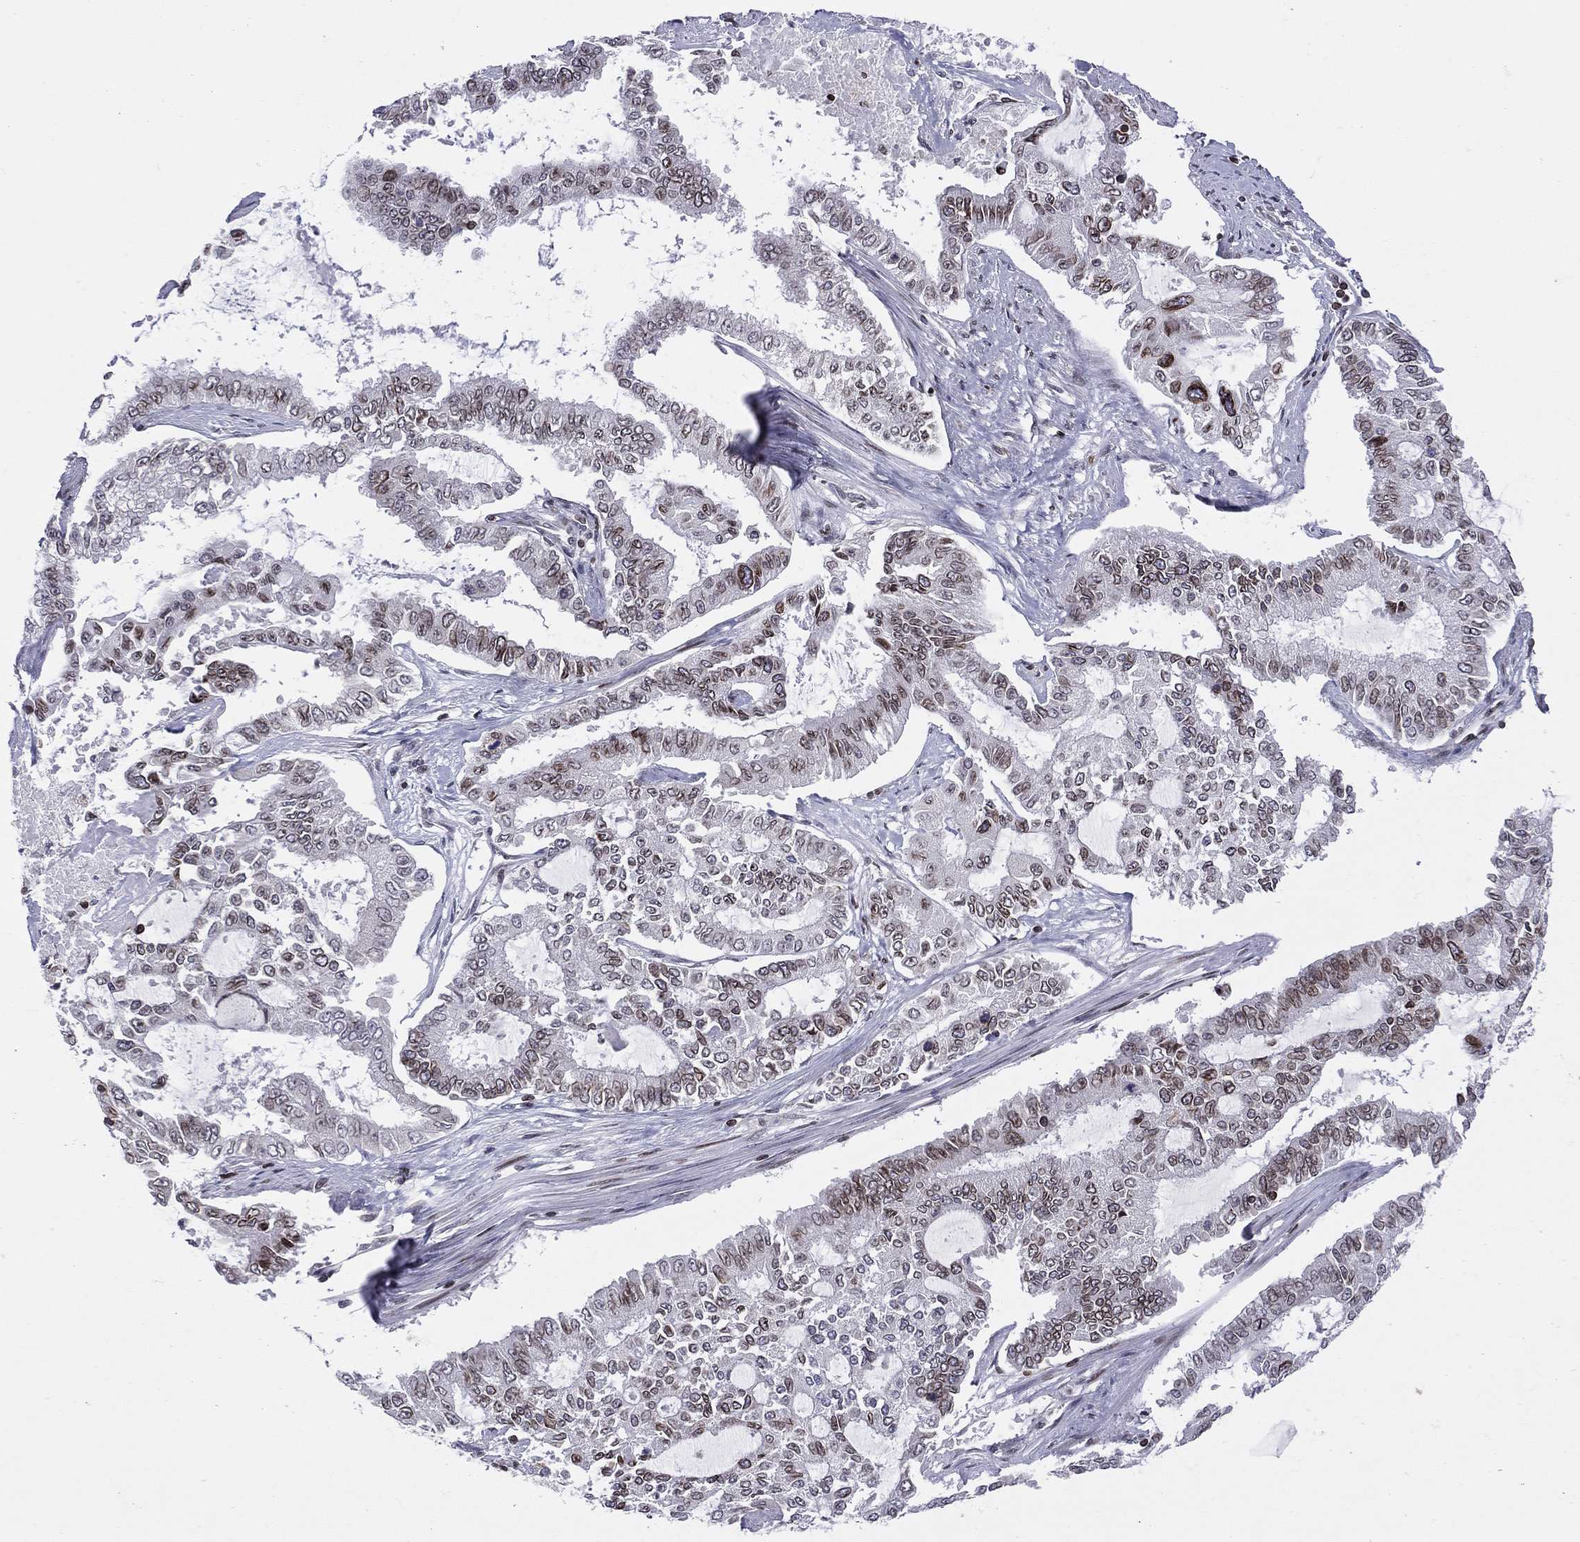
{"staining": {"intensity": "strong", "quantity": "25%-75%", "location": "nuclear"}, "tissue": "endometrial cancer", "cell_type": "Tumor cells", "image_type": "cancer", "snomed": [{"axis": "morphology", "description": "Adenocarcinoma, NOS"}, {"axis": "topography", "description": "Uterus"}], "caption": "This histopathology image exhibits adenocarcinoma (endometrial) stained with immunohistochemistry to label a protein in brown. The nuclear of tumor cells show strong positivity for the protein. Nuclei are counter-stained blue.", "gene": "DBF4B", "patient": {"sex": "female", "age": 59}}